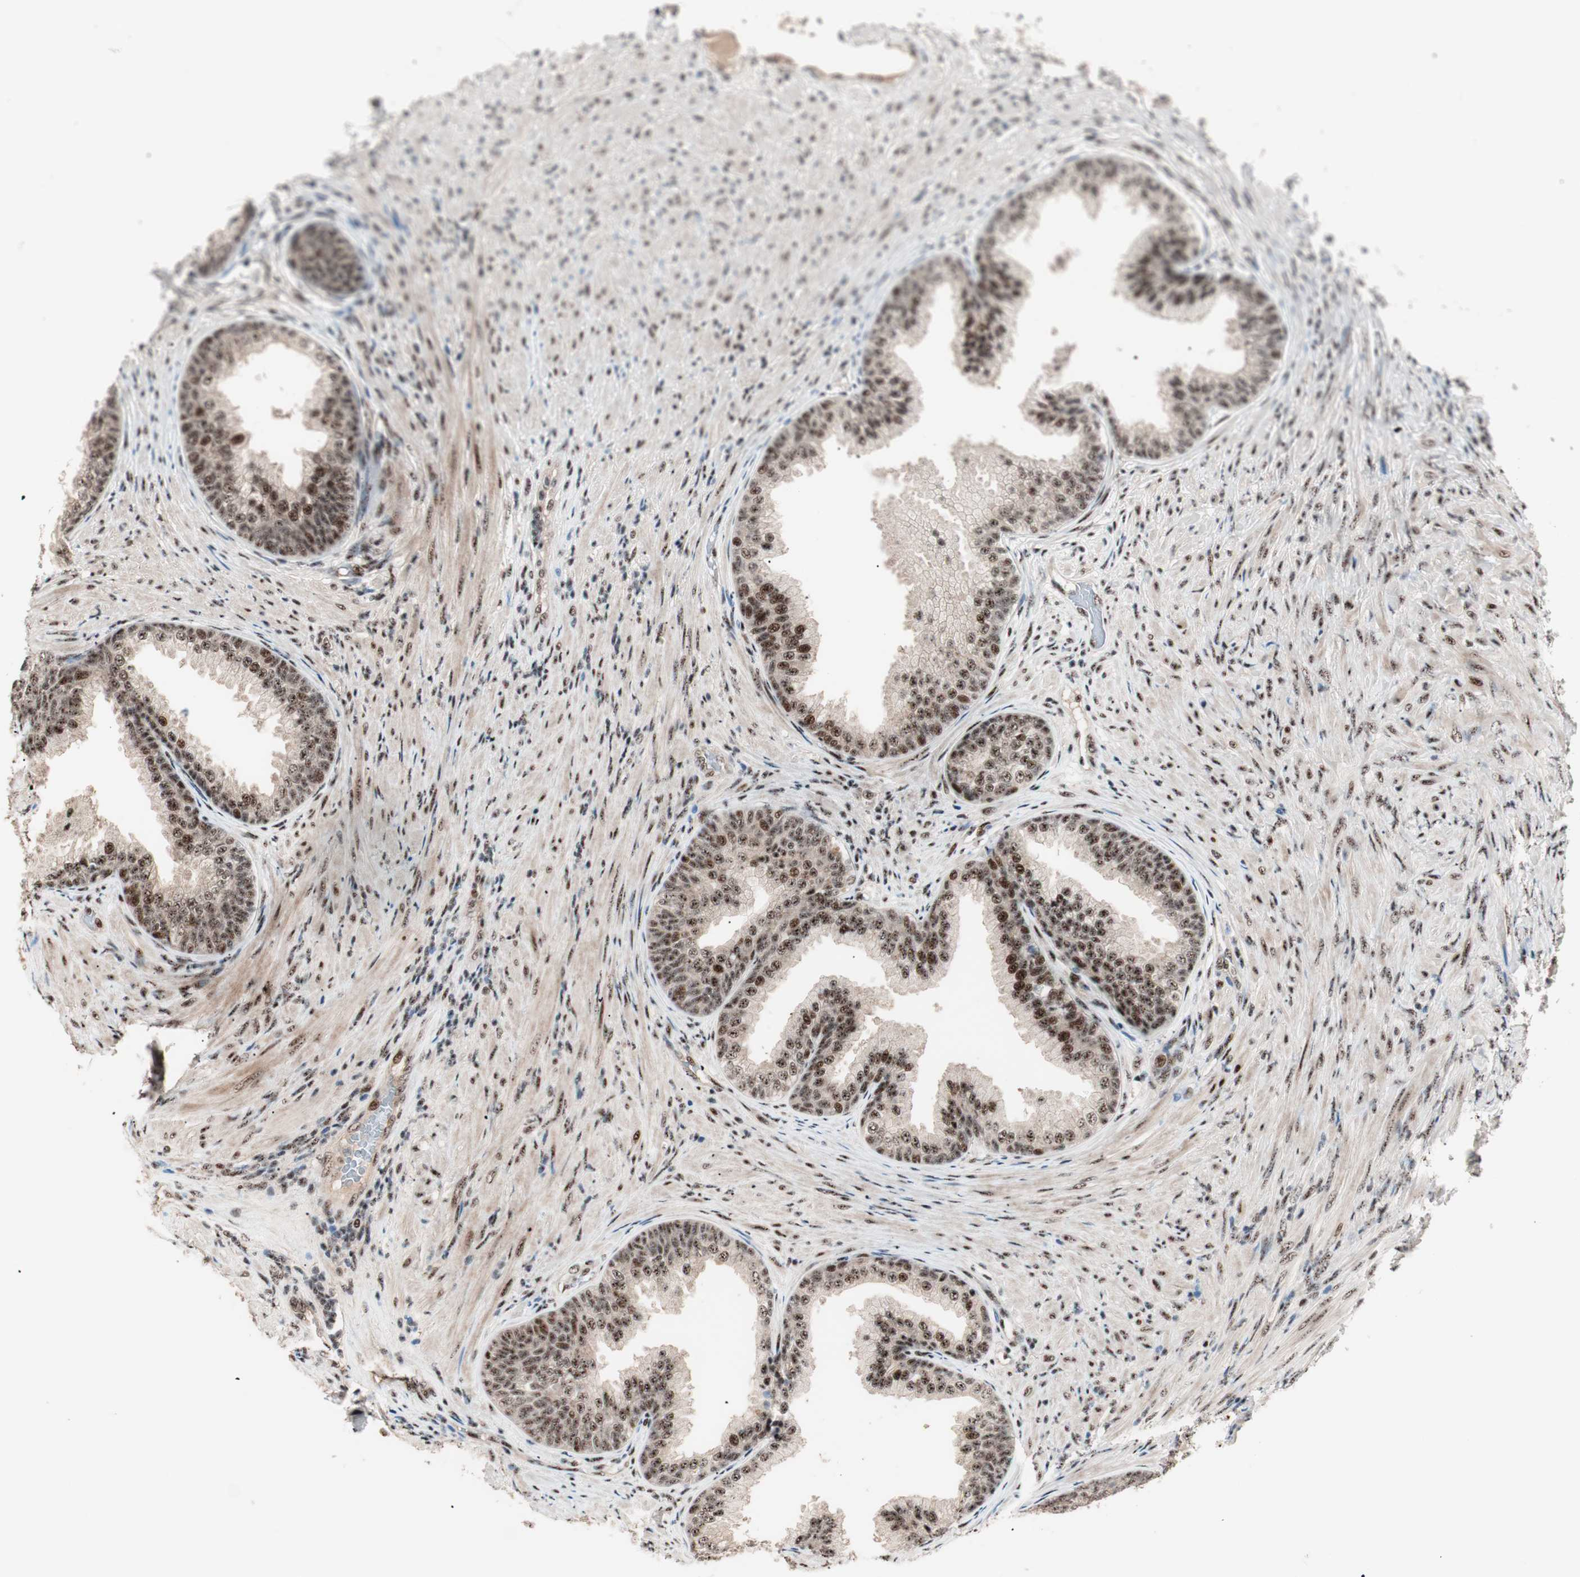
{"staining": {"intensity": "strong", "quantity": ">75%", "location": "cytoplasmic/membranous,nuclear"}, "tissue": "prostate", "cell_type": "Glandular cells", "image_type": "normal", "snomed": [{"axis": "morphology", "description": "Normal tissue, NOS"}, {"axis": "topography", "description": "Prostate"}], "caption": "High-magnification brightfield microscopy of unremarkable prostate stained with DAB (brown) and counterstained with hematoxylin (blue). glandular cells exhibit strong cytoplasmic/membranous,nuclear staining is present in approximately>75% of cells.", "gene": "NR5A2", "patient": {"sex": "male", "age": 76}}